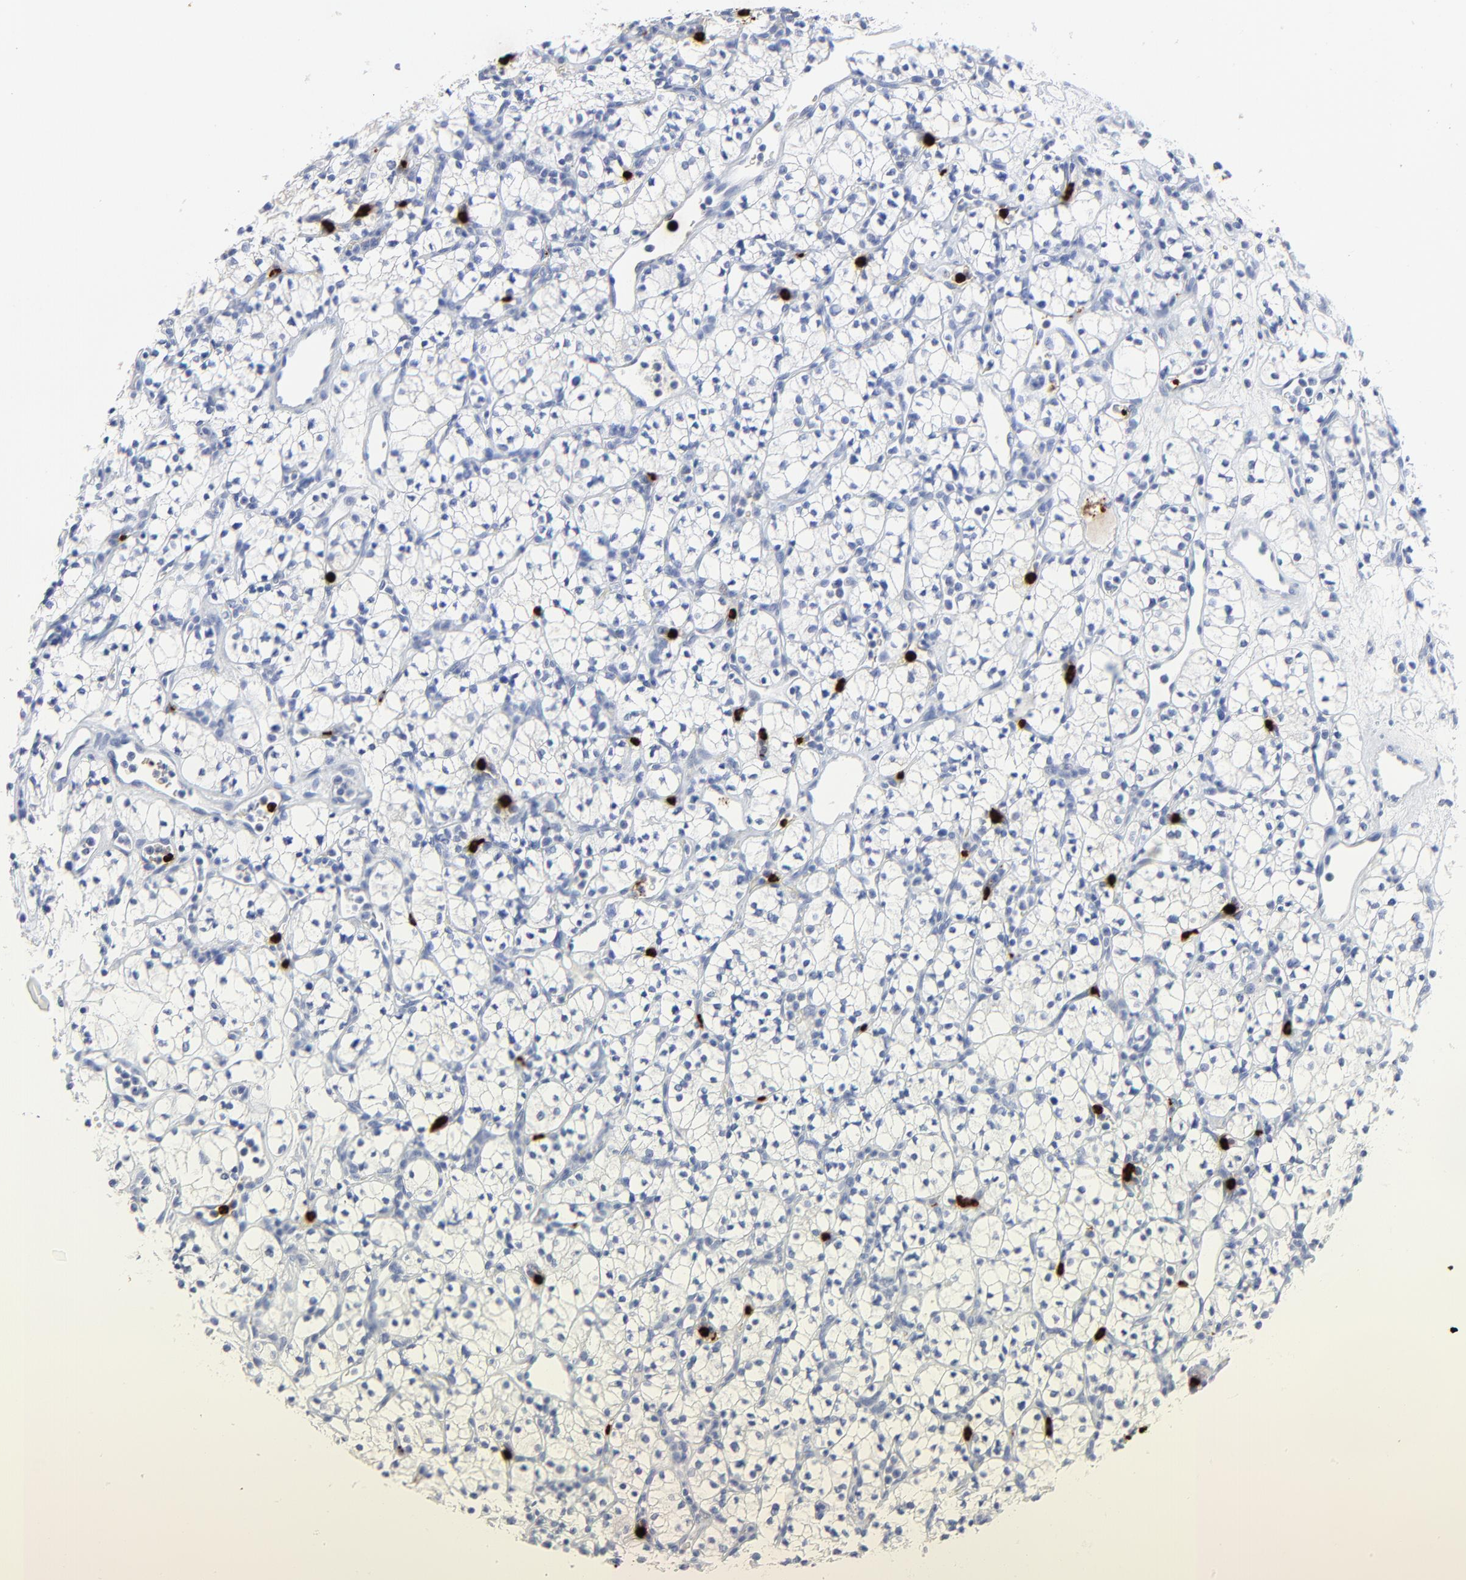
{"staining": {"intensity": "negative", "quantity": "none", "location": "none"}, "tissue": "renal cancer", "cell_type": "Tumor cells", "image_type": "cancer", "snomed": [{"axis": "morphology", "description": "Adenocarcinoma, NOS"}, {"axis": "topography", "description": "Kidney"}], "caption": "DAB immunohistochemical staining of human renal cancer (adenocarcinoma) demonstrates no significant expression in tumor cells. (Stains: DAB immunohistochemistry with hematoxylin counter stain, Microscopy: brightfield microscopy at high magnification).", "gene": "LCN2", "patient": {"sex": "male", "age": 59}}